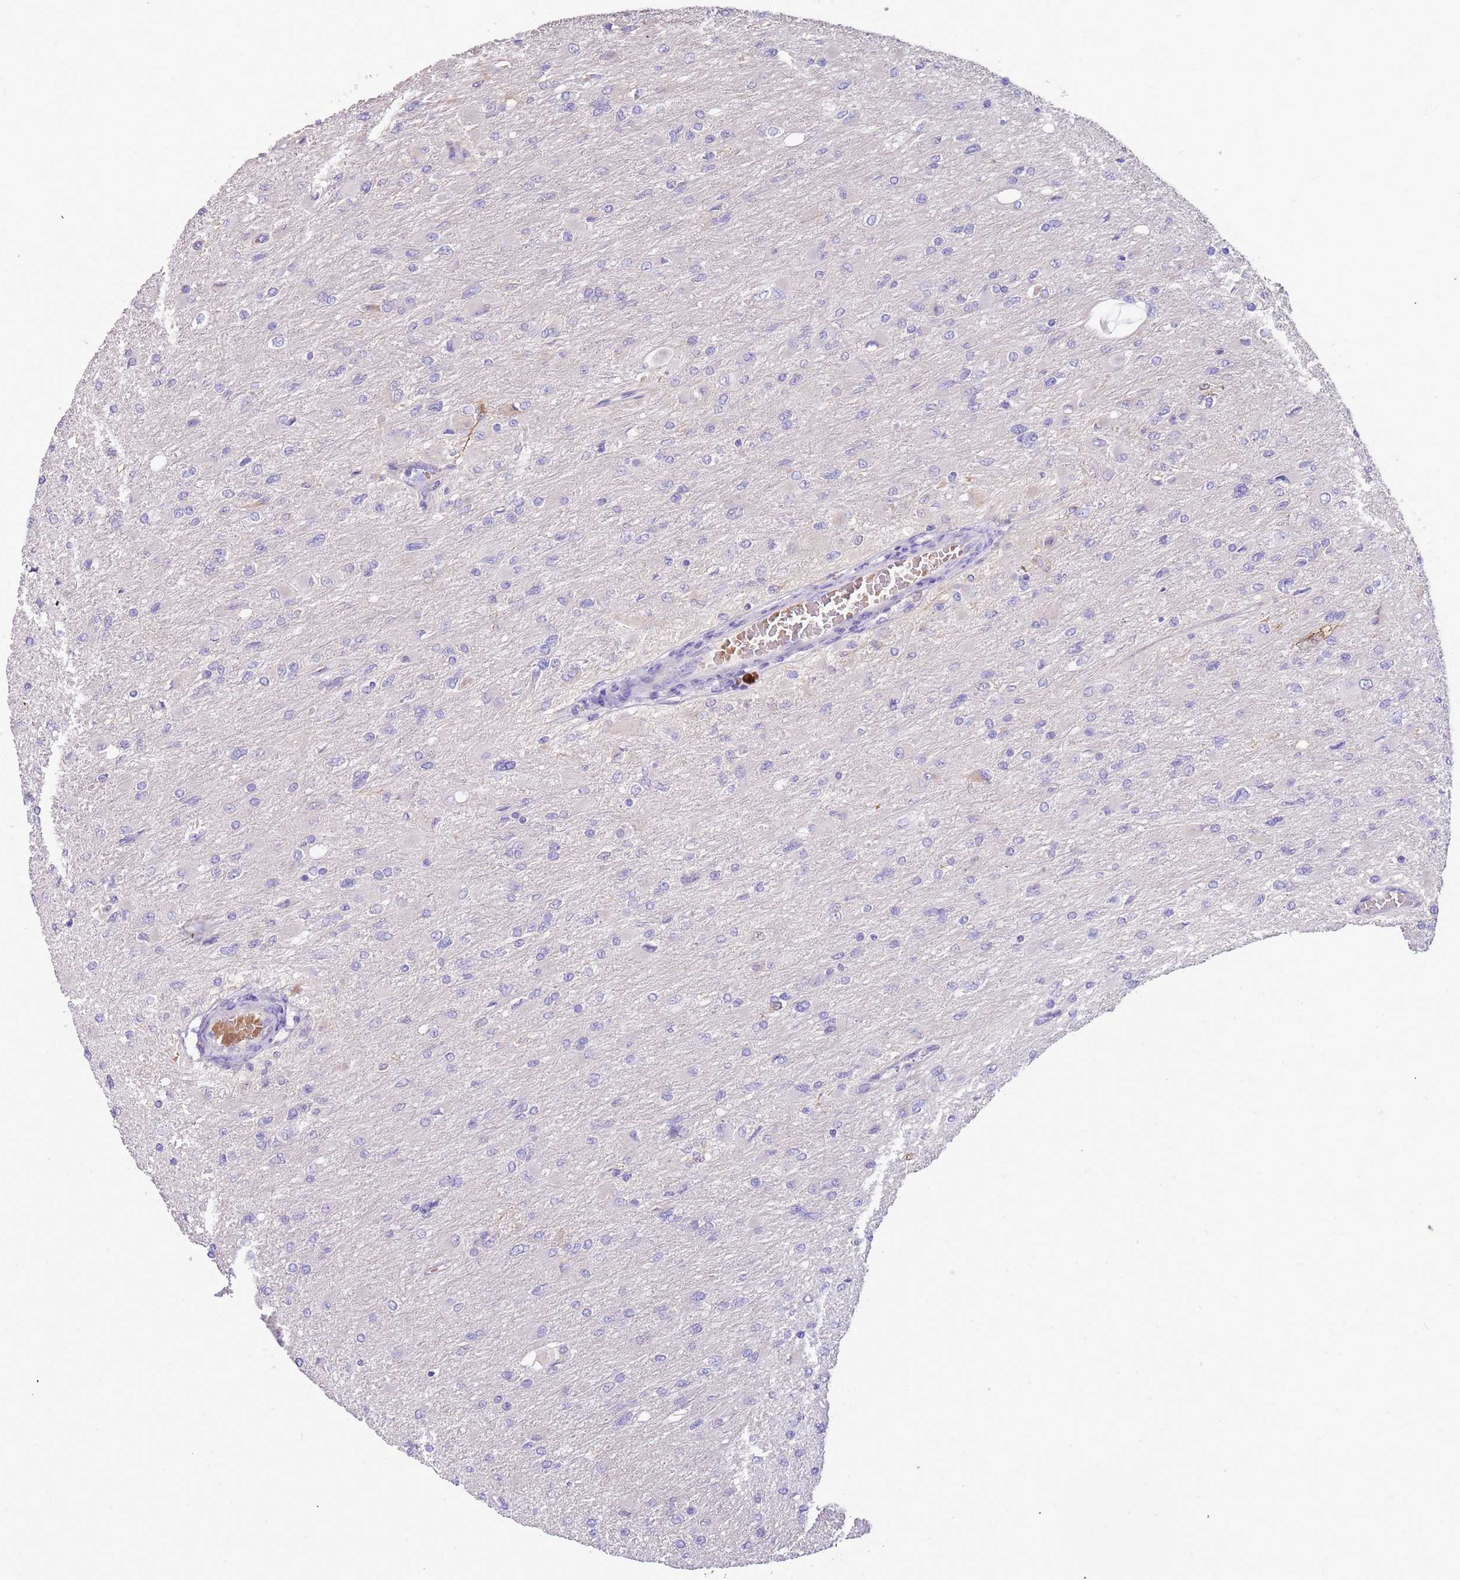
{"staining": {"intensity": "negative", "quantity": "none", "location": "none"}, "tissue": "glioma", "cell_type": "Tumor cells", "image_type": "cancer", "snomed": [{"axis": "morphology", "description": "Glioma, malignant, High grade"}, {"axis": "topography", "description": "Cerebral cortex"}], "caption": "An image of human glioma is negative for staining in tumor cells.", "gene": "TRMO", "patient": {"sex": "female", "age": 36}}